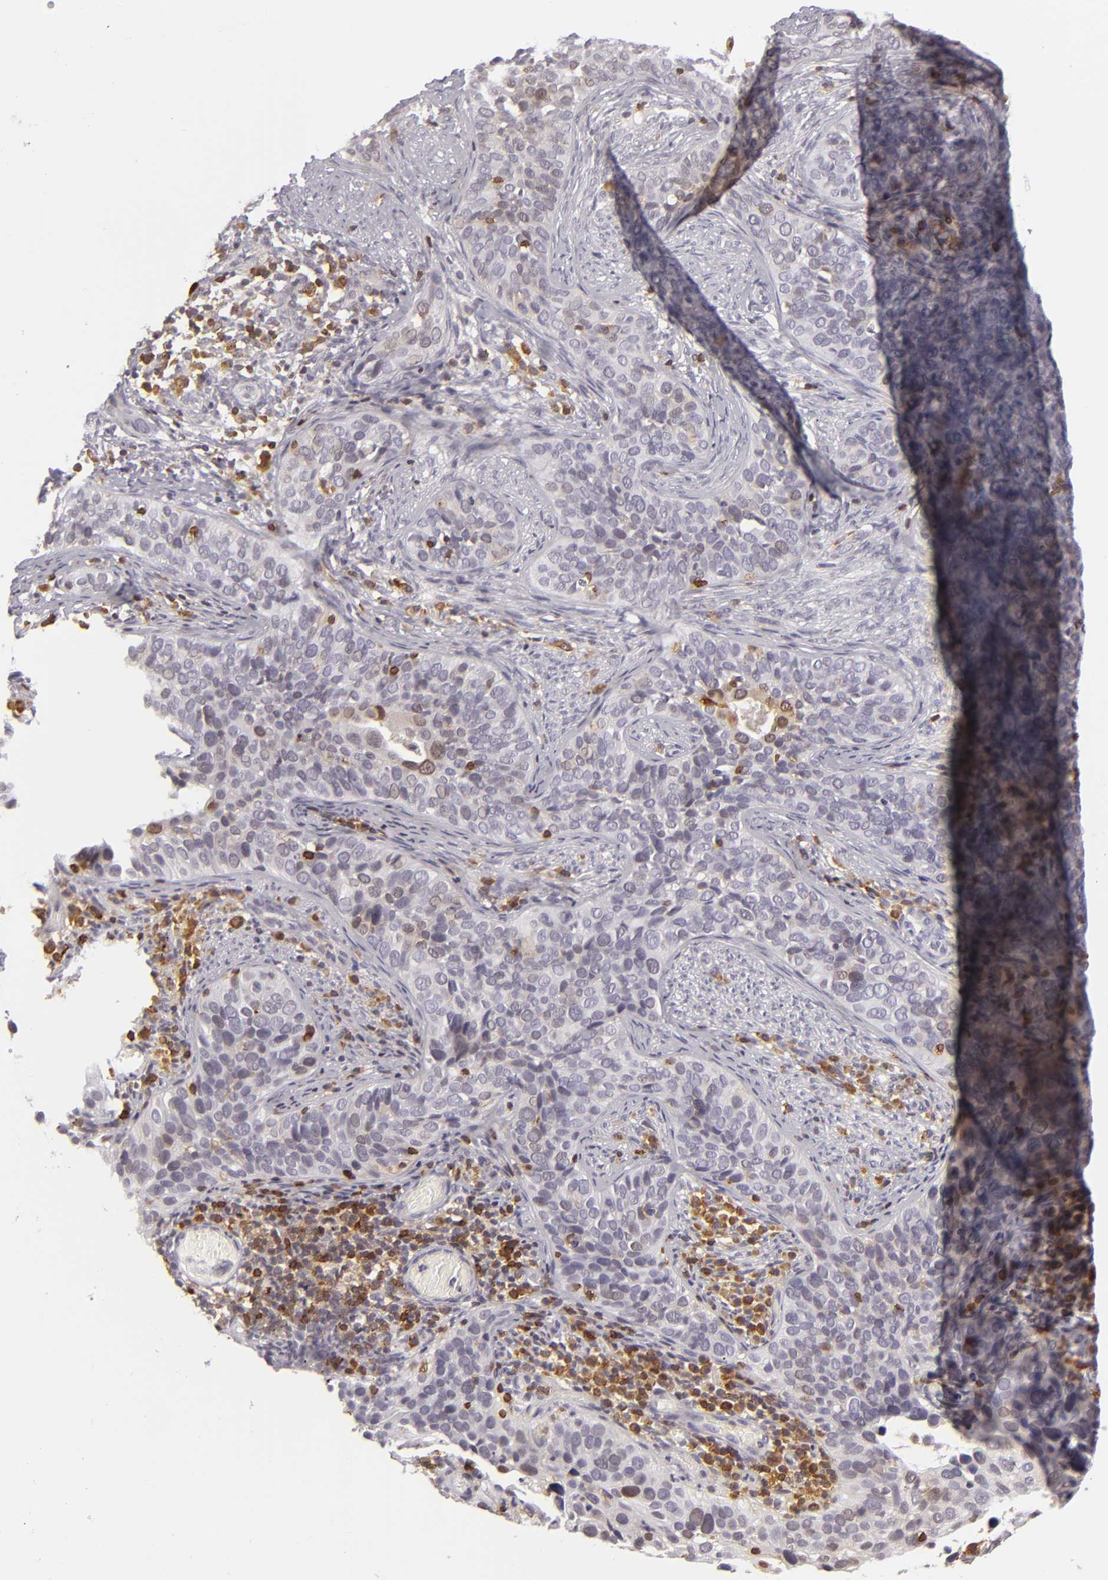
{"staining": {"intensity": "negative", "quantity": "none", "location": "none"}, "tissue": "cervical cancer", "cell_type": "Tumor cells", "image_type": "cancer", "snomed": [{"axis": "morphology", "description": "Squamous cell carcinoma, NOS"}, {"axis": "topography", "description": "Cervix"}], "caption": "Squamous cell carcinoma (cervical) stained for a protein using immunohistochemistry (IHC) demonstrates no staining tumor cells.", "gene": "APOBEC3G", "patient": {"sex": "female", "age": 31}}